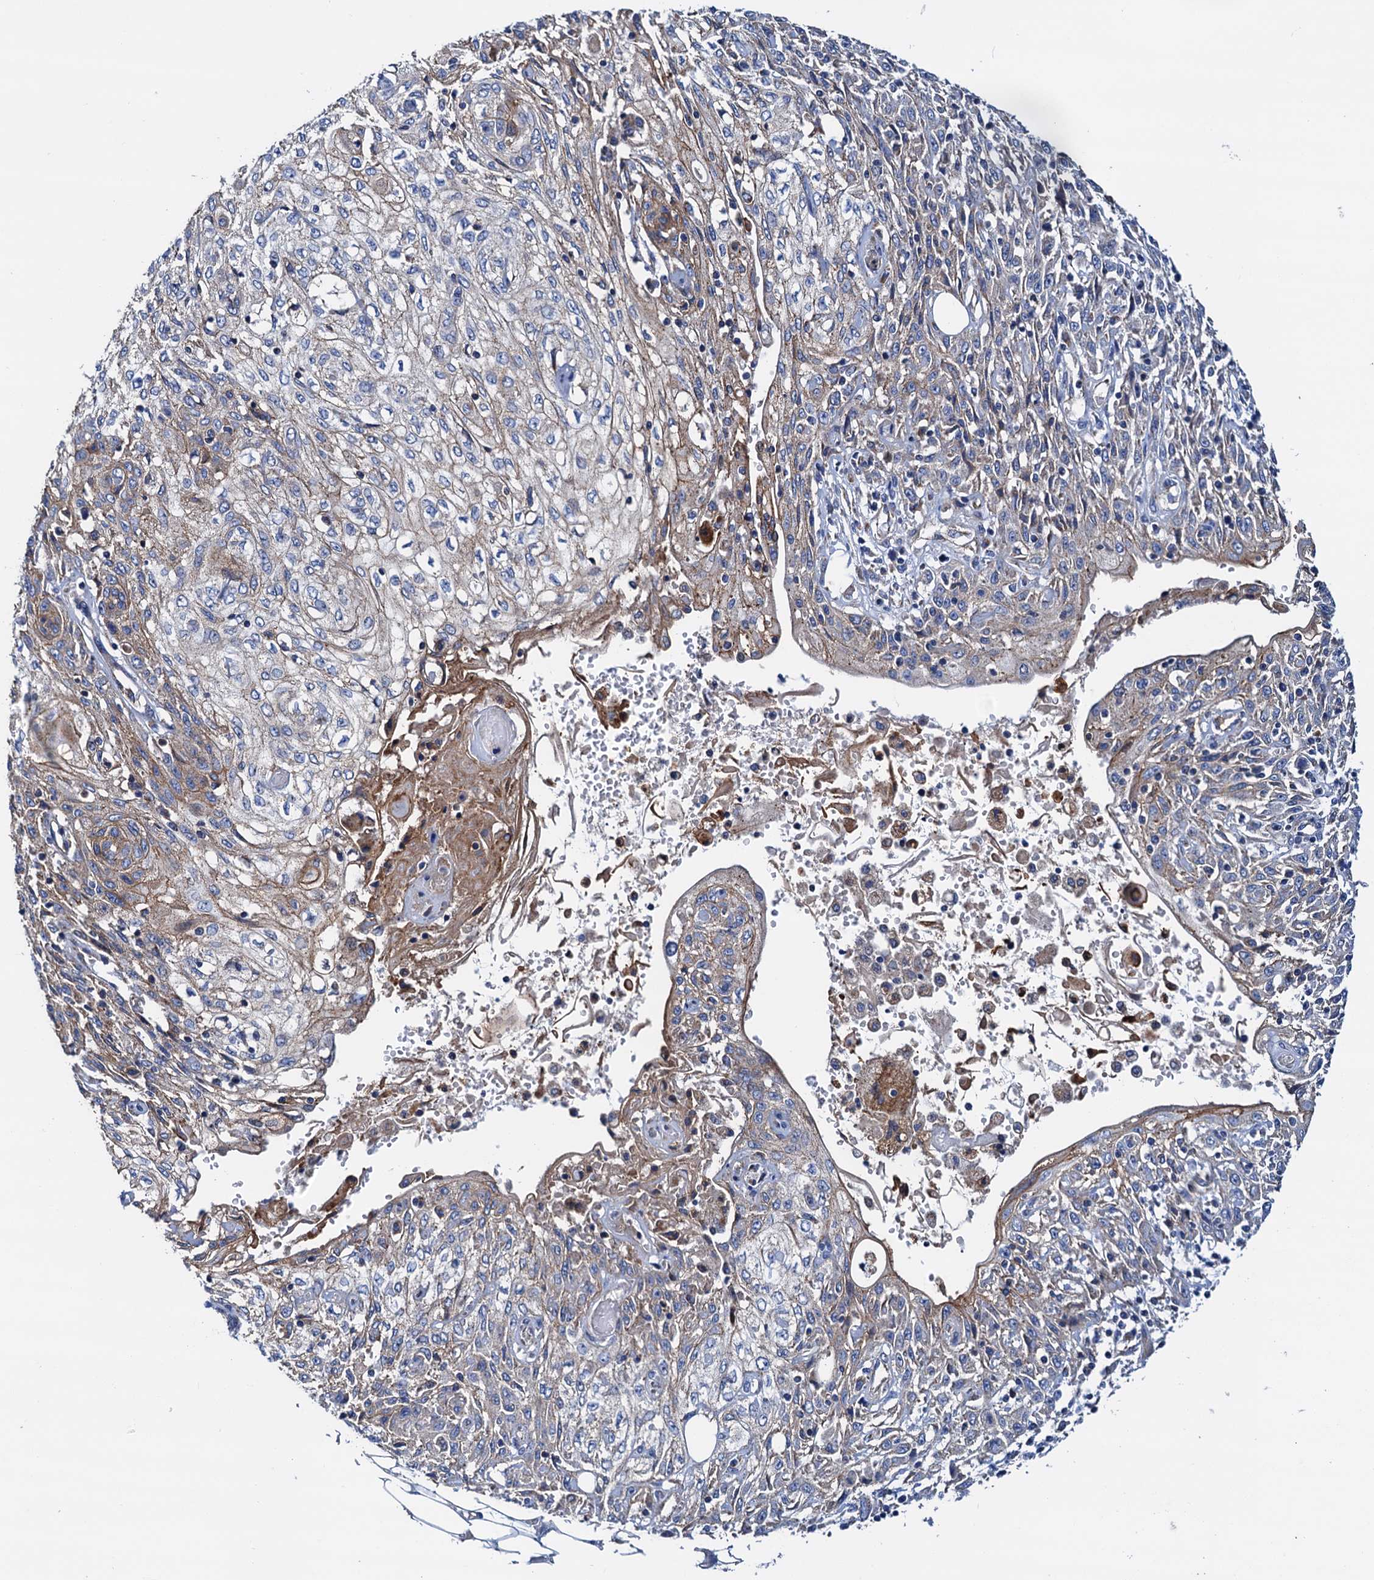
{"staining": {"intensity": "weak", "quantity": "<25%", "location": "cytoplasmic/membranous"}, "tissue": "skin cancer", "cell_type": "Tumor cells", "image_type": "cancer", "snomed": [{"axis": "morphology", "description": "Squamous cell carcinoma, NOS"}, {"axis": "morphology", "description": "Squamous cell carcinoma, metastatic, NOS"}, {"axis": "topography", "description": "Skin"}, {"axis": "topography", "description": "Lymph node"}], "caption": "Skin metastatic squamous cell carcinoma was stained to show a protein in brown. There is no significant staining in tumor cells.", "gene": "RASSF9", "patient": {"sex": "male", "age": 75}}